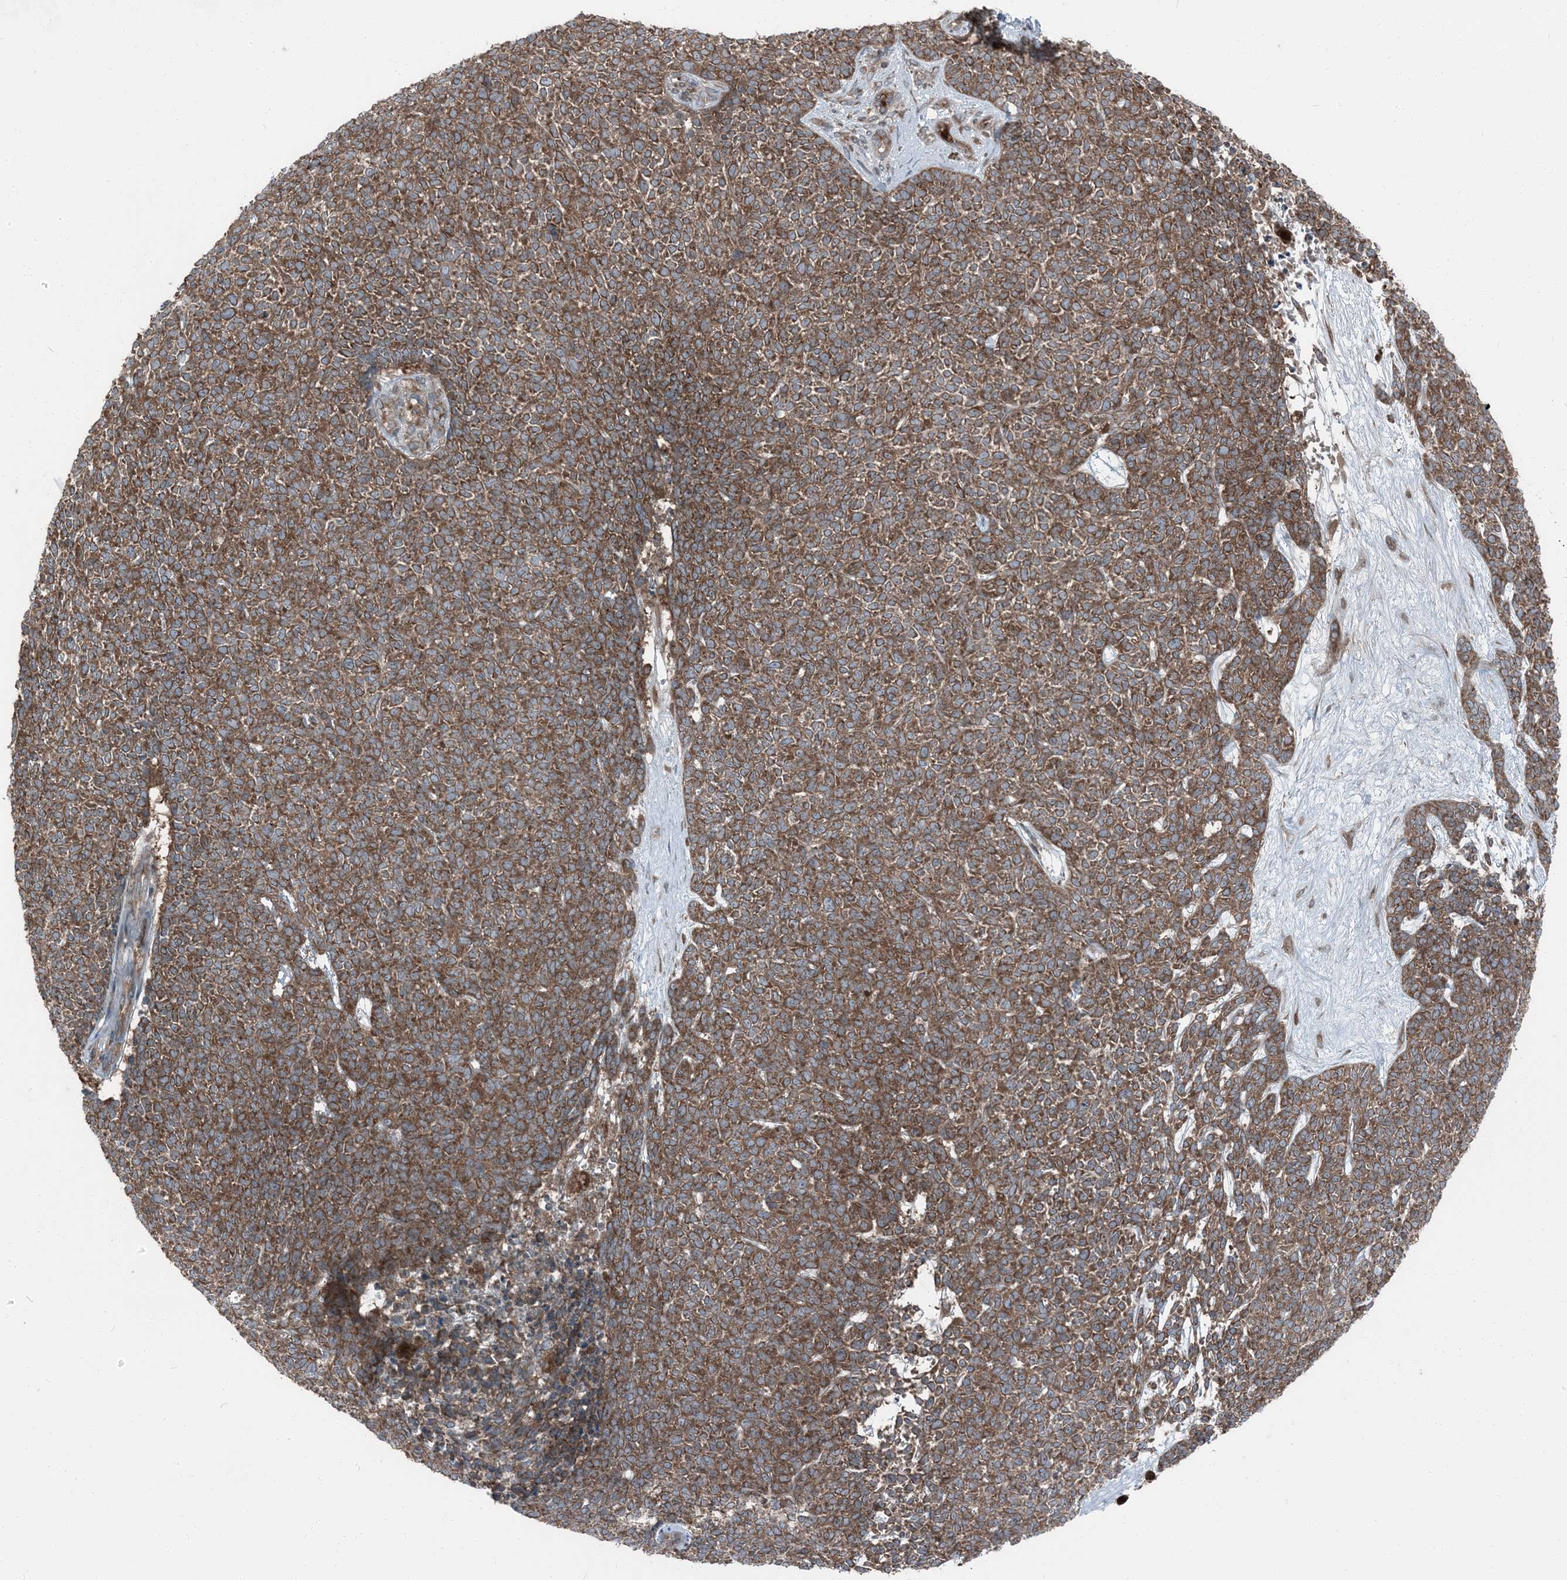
{"staining": {"intensity": "moderate", "quantity": ">75%", "location": "cytoplasmic/membranous"}, "tissue": "skin cancer", "cell_type": "Tumor cells", "image_type": "cancer", "snomed": [{"axis": "morphology", "description": "Basal cell carcinoma"}, {"axis": "topography", "description": "Skin"}], "caption": "Basal cell carcinoma (skin) tissue exhibits moderate cytoplasmic/membranous positivity in approximately >75% of tumor cells, visualized by immunohistochemistry.", "gene": "RAB3GAP1", "patient": {"sex": "female", "age": 84}}